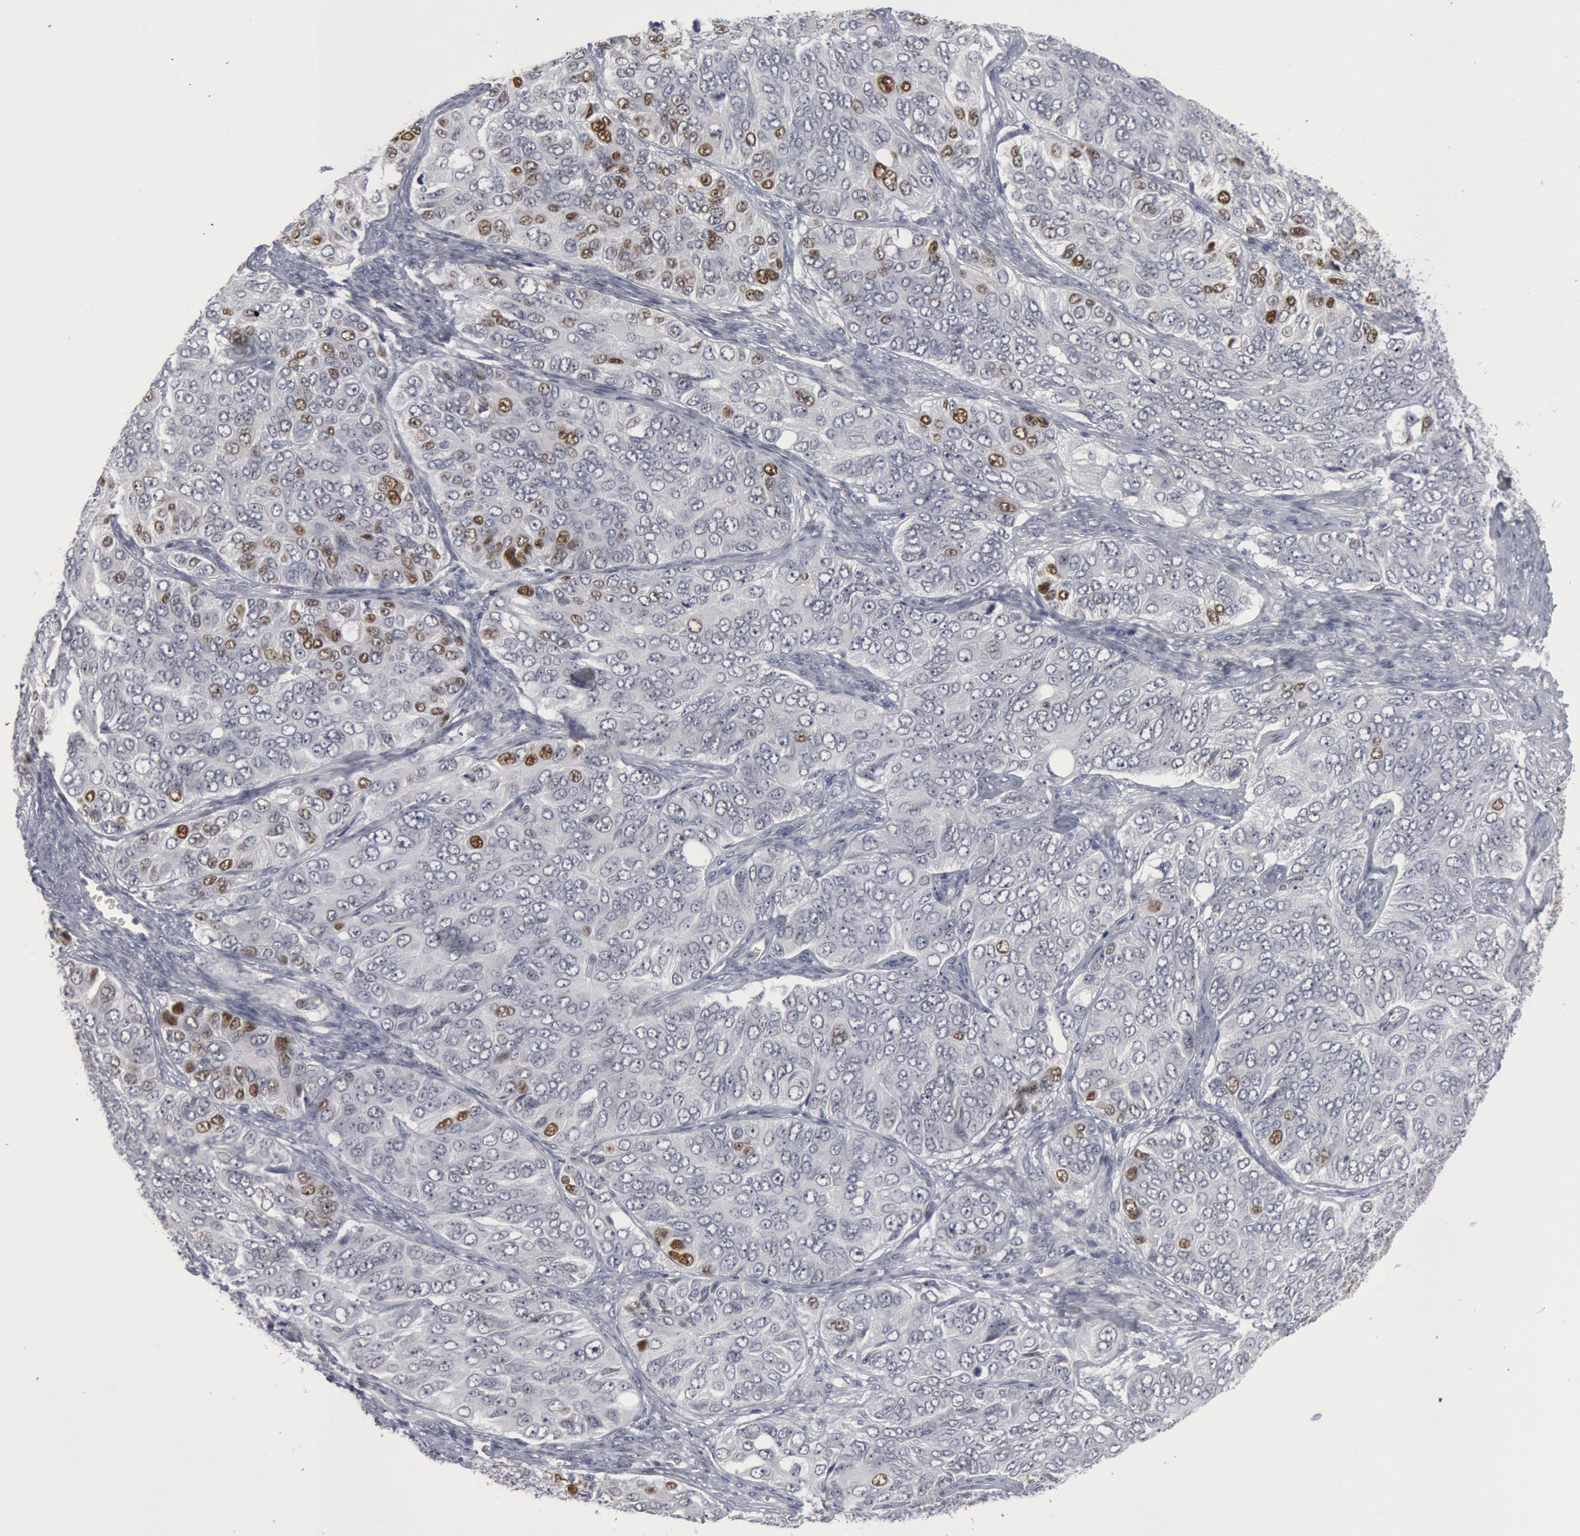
{"staining": {"intensity": "moderate", "quantity": "25%-75%", "location": "nuclear"}, "tissue": "ovarian cancer", "cell_type": "Tumor cells", "image_type": "cancer", "snomed": [{"axis": "morphology", "description": "Carcinoma, endometroid"}, {"axis": "topography", "description": "Ovary"}], "caption": "The photomicrograph demonstrates immunohistochemical staining of endometroid carcinoma (ovarian). There is moderate nuclear positivity is seen in approximately 25%-75% of tumor cells. (Stains: DAB (3,3'-diaminobenzidine) in brown, nuclei in blue, Microscopy: brightfield microscopy at high magnification).", "gene": "WDHD1", "patient": {"sex": "female", "age": 51}}